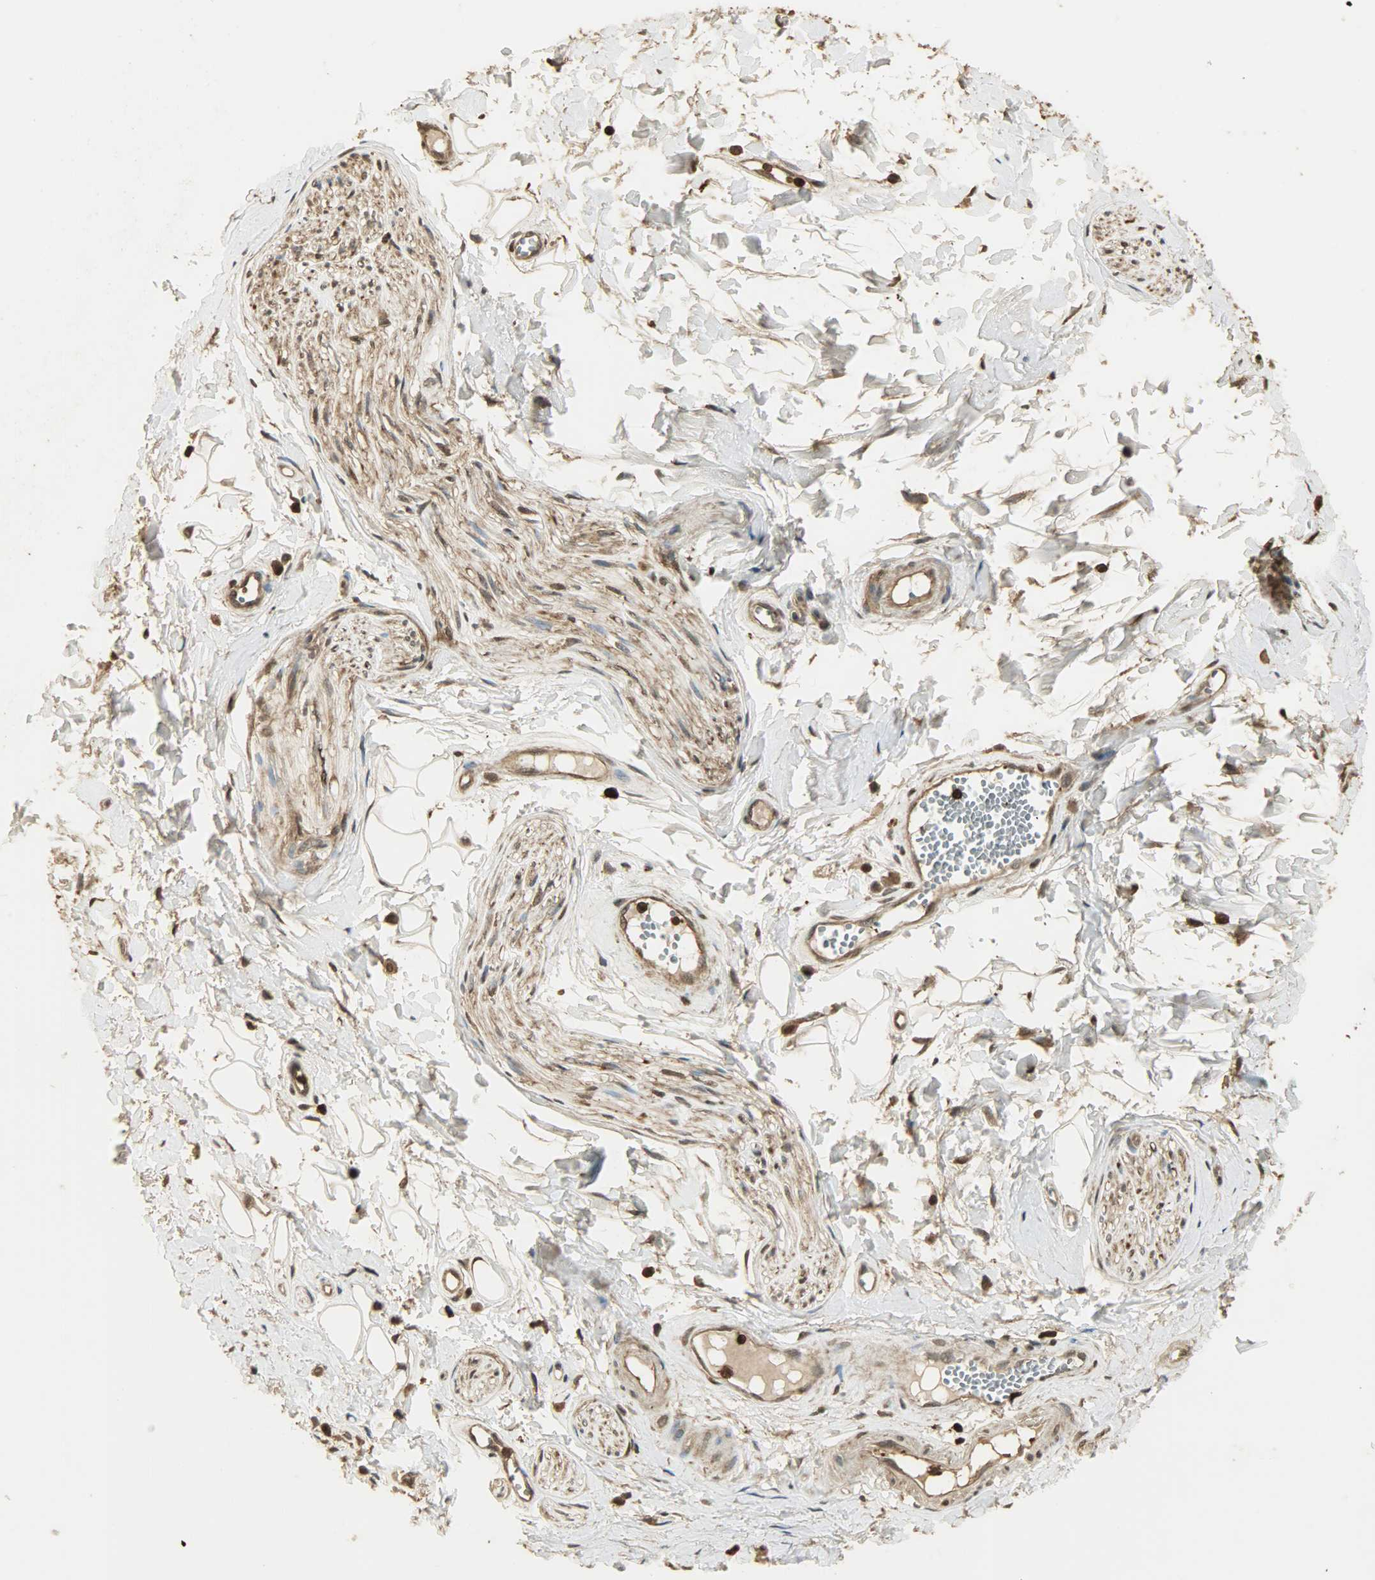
{"staining": {"intensity": "moderate", "quantity": ">75%", "location": "cytoplasmic/membranous,nuclear"}, "tissue": "adipose tissue", "cell_type": "Adipocytes", "image_type": "normal", "snomed": [{"axis": "morphology", "description": "Normal tissue, NOS"}, {"axis": "morphology", "description": "Inflammation, NOS"}, {"axis": "topography", "description": "Salivary gland"}, {"axis": "topography", "description": "Peripheral nerve tissue"}], "caption": "Immunohistochemistry of unremarkable adipose tissue shows medium levels of moderate cytoplasmic/membranous,nuclear expression in about >75% of adipocytes.", "gene": "YWHAZ", "patient": {"sex": "female", "age": 75}}